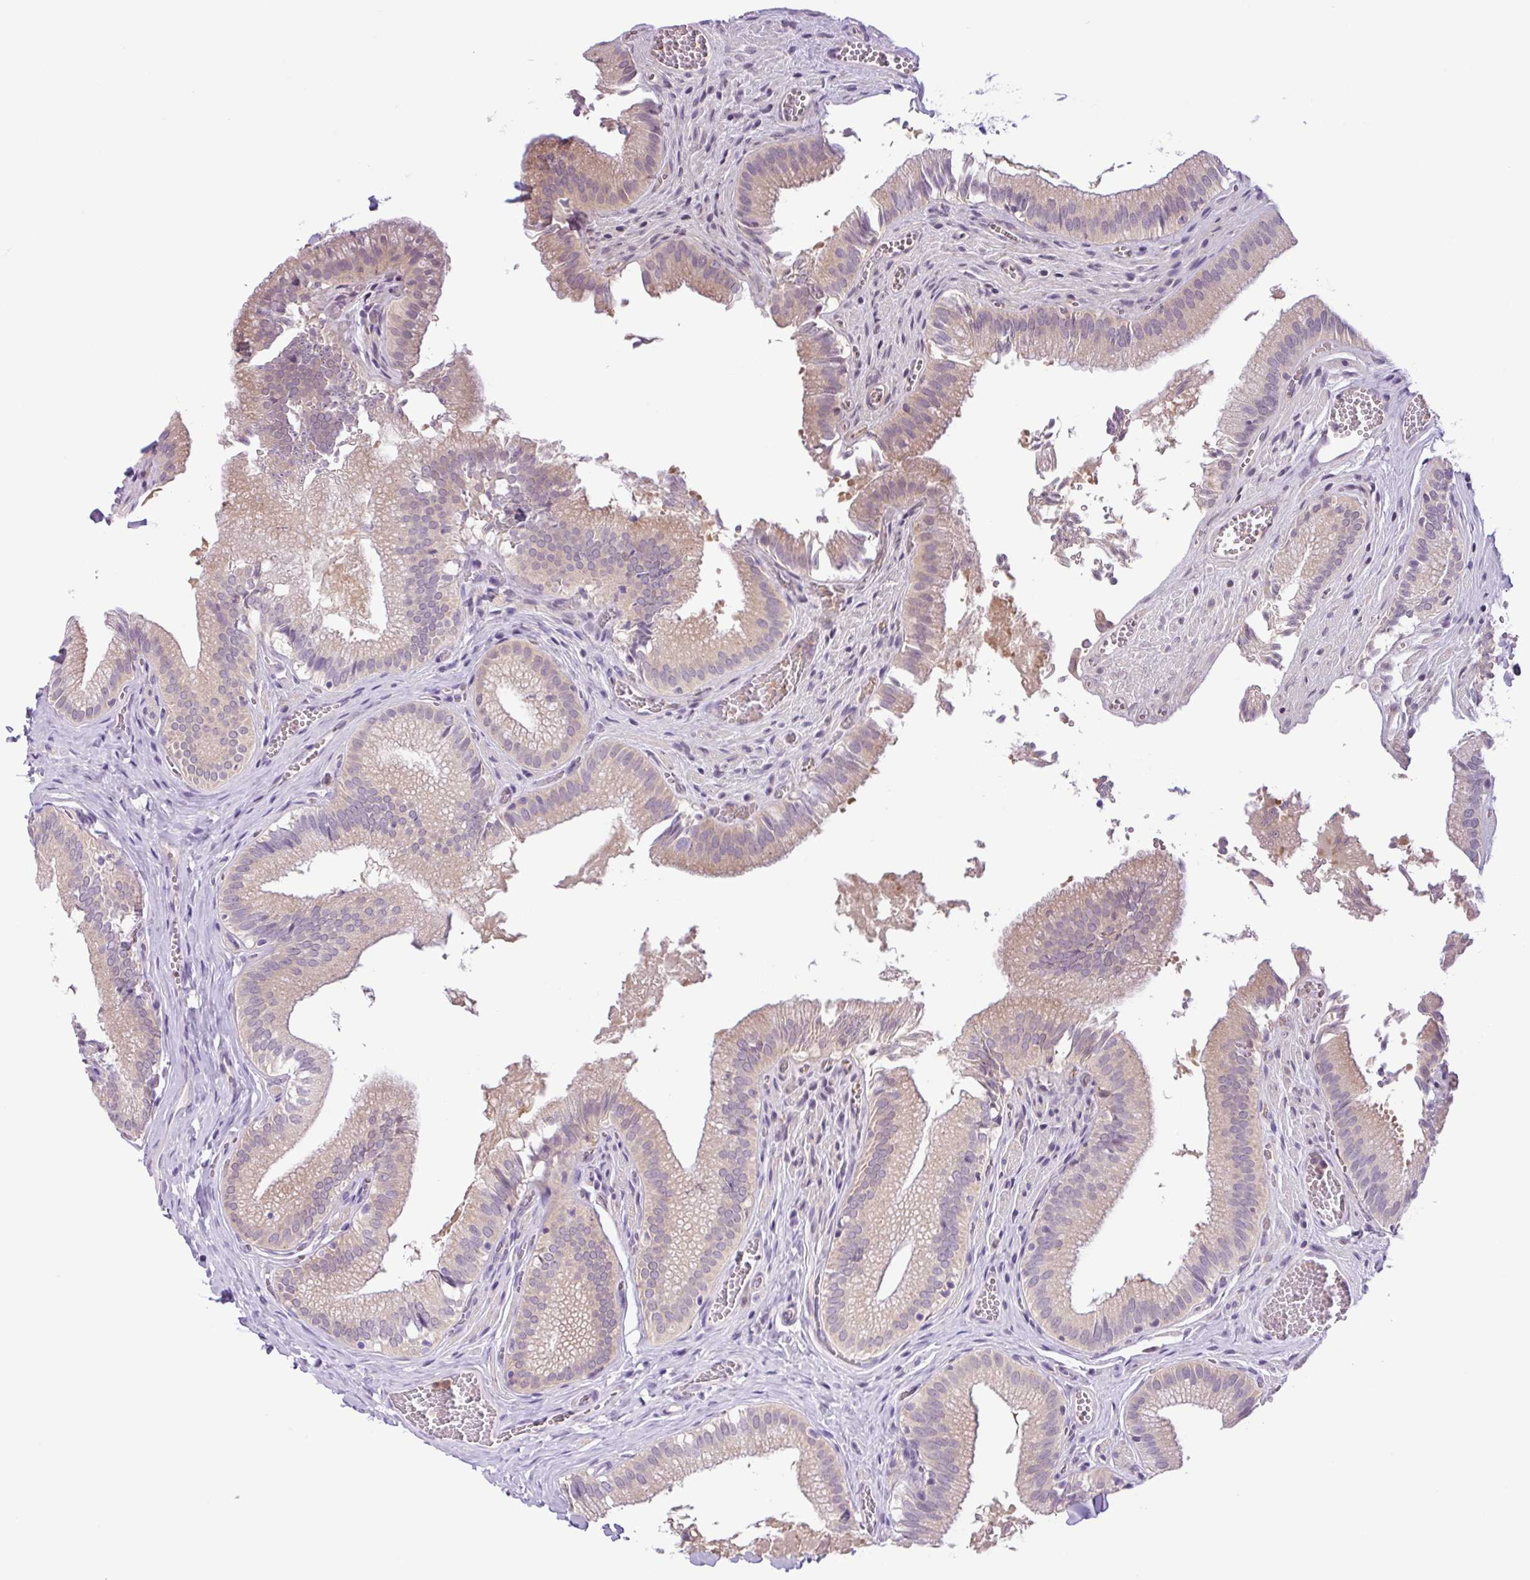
{"staining": {"intensity": "moderate", "quantity": "<25%", "location": "cytoplasmic/membranous,nuclear"}, "tissue": "gallbladder", "cell_type": "Glandular cells", "image_type": "normal", "snomed": [{"axis": "morphology", "description": "Normal tissue, NOS"}, {"axis": "topography", "description": "Gallbladder"}, {"axis": "topography", "description": "Peripheral nerve tissue"}], "caption": "This image shows immunohistochemistry staining of benign gallbladder, with low moderate cytoplasmic/membranous,nuclear staining in about <25% of glandular cells.", "gene": "TONSL", "patient": {"sex": "male", "age": 17}}